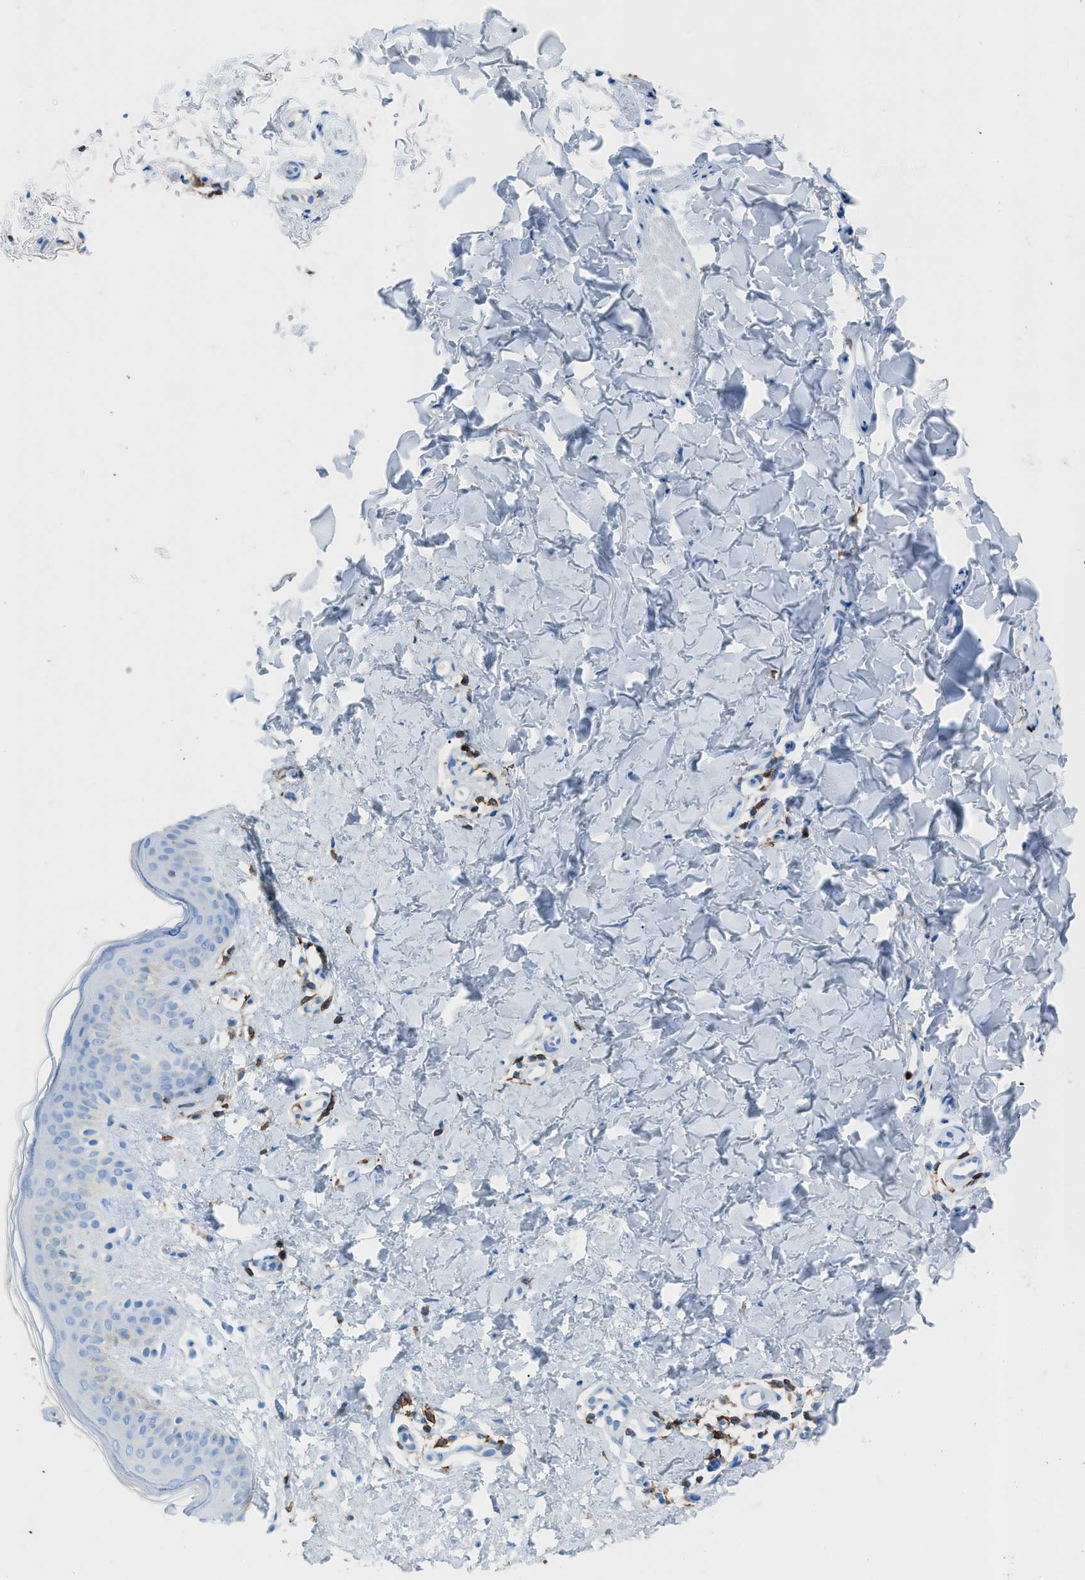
{"staining": {"intensity": "moderate", "quantity": ">75%", "location": "cytoplasmic/membranous"}, "tissue": "skin", "cell_type": "Fibroblasts", "image_type": "normal", "snomed": [{"axis": "morphology", "description": "Normal tissue, NOS"}, {"axis": "topography", "description": "Skin"}], "caption": "Immunohistochemical staining of benign skin displays medium levels of moderate cytoplasmic/membranous expression in about >75% of fibroblasts. (Brightfield microscopy of DAB IHC at high magnification).", "gene": "ITGB2", "patient": {"sex": "male", "age": 40}}